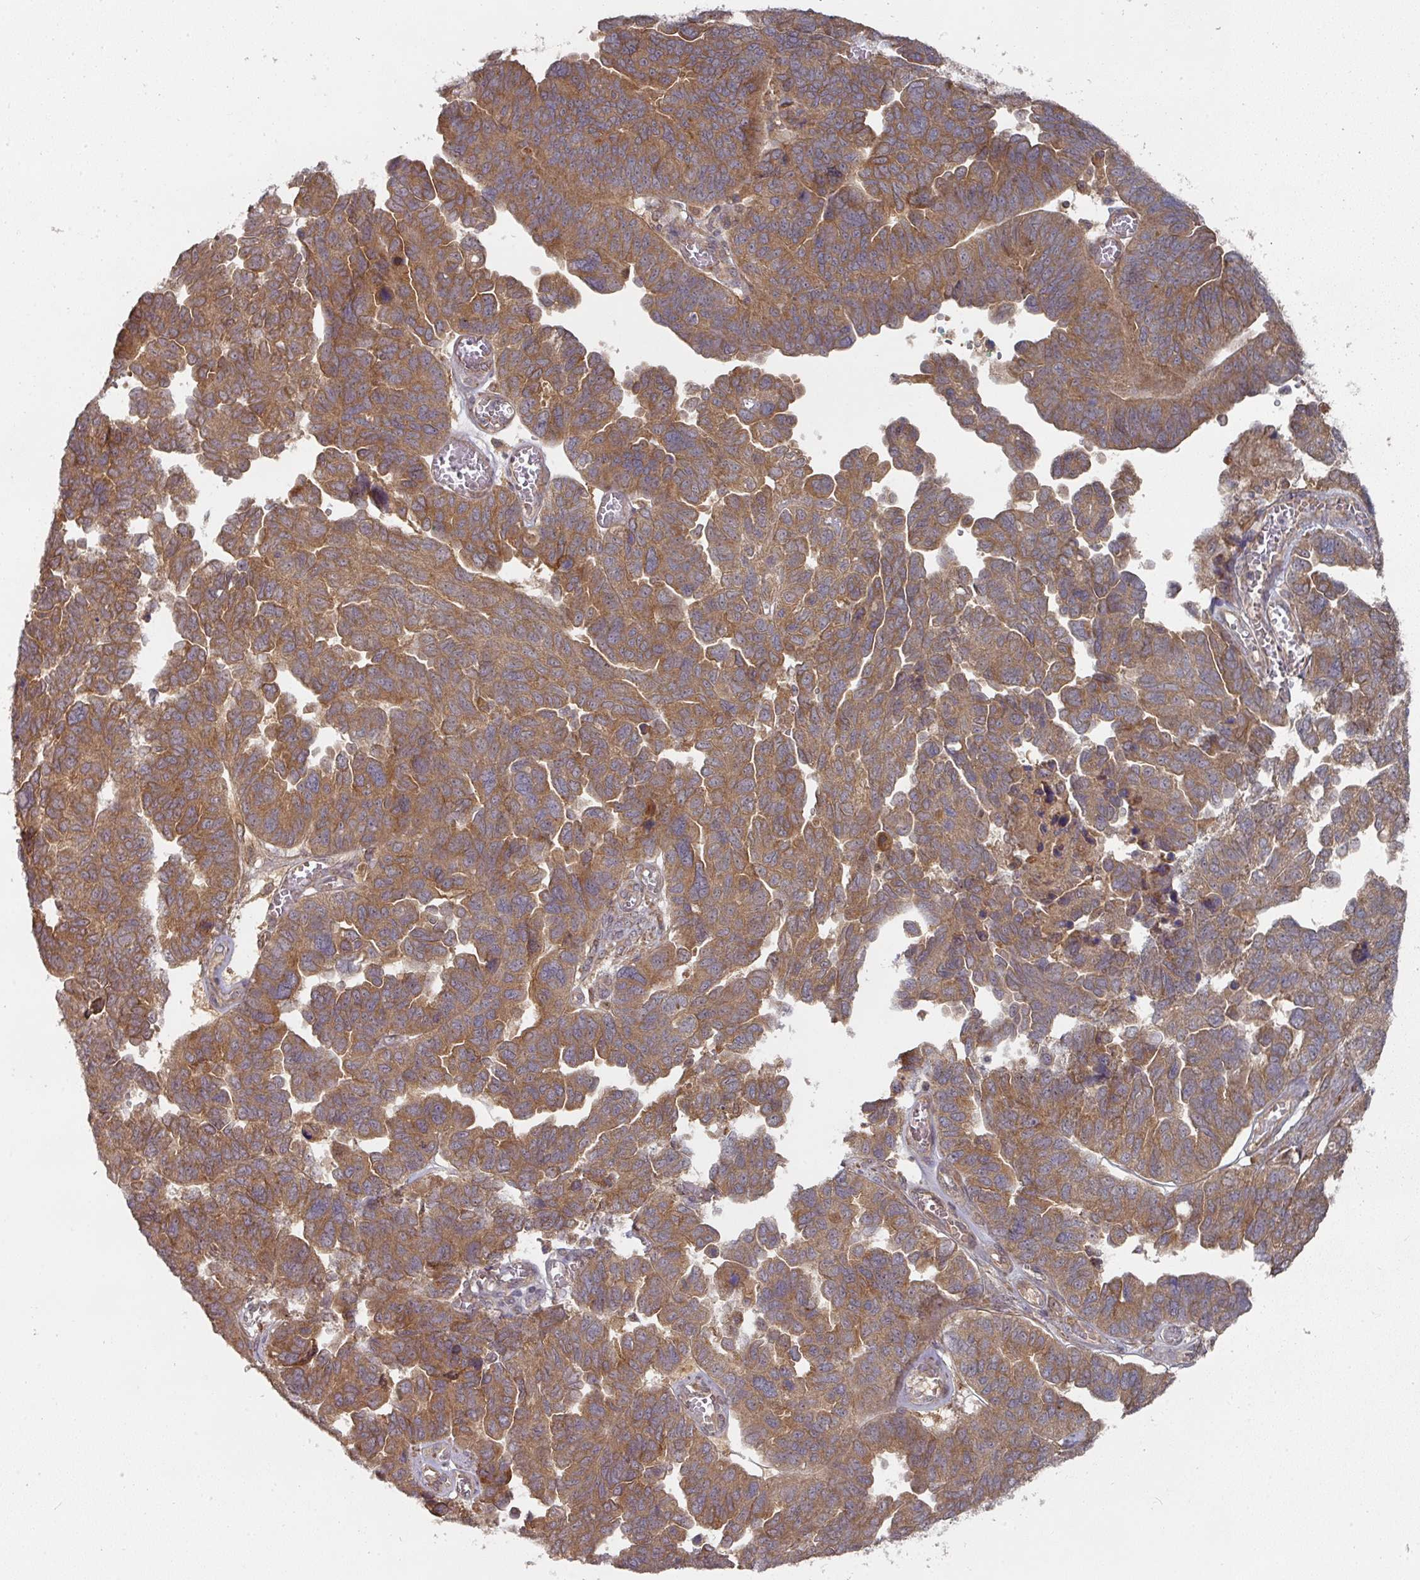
{"staining": {"intensity": "moderate", "quantity": ">75%", "location": "cytoplasmic/membranous"}, "tissue": "ovarian cancer", "cell_type": "Tumor cells", "image_type": "cancer", "snomed": [{"axis": "morphology", "description": "Cystadenocarcinoma, serous, NOS"}, {"axis": "topography", "description": "Ovary"}], "caption": "DAB immunohistochemical staining of ovarian cancer (serous cystadenocarcinoma) displays moderate cytoplasmic/membranous protein positivity in about >75% of tumor cells.", "gene": "CEP95", "patient": {"sex": "female", "age": 64}}